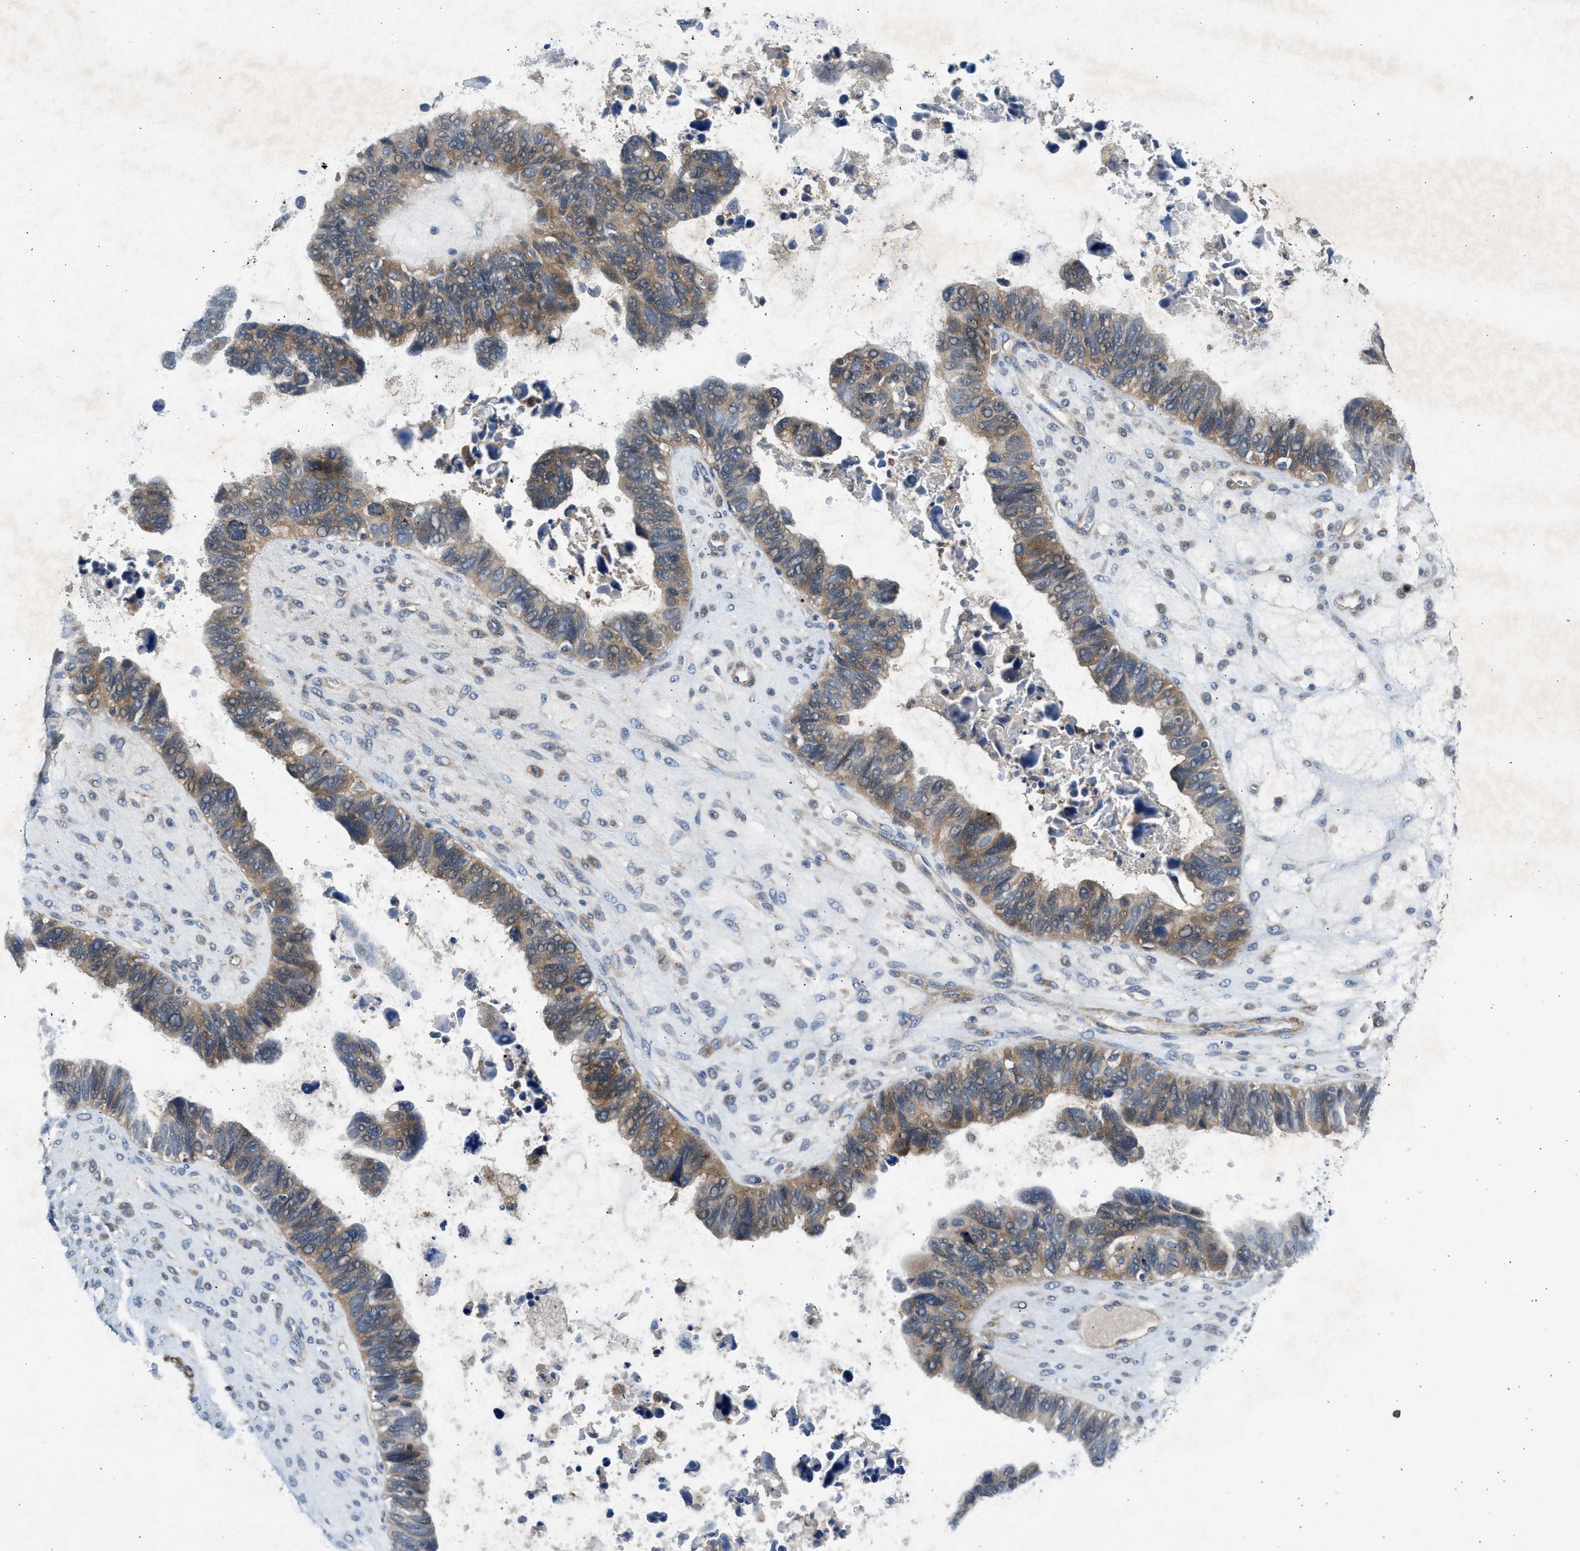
{"staining": {"intensity": "weak", "quantity": ">75%", "location": "cytoplasmic/membranous"}, "tissue": "ovarian cancer", "cell_type": "Tumor cells", "image_type": "cancer", "snomed": [{"axis": "morphology", "description": "Cystadenocarcinoma, serous, NOS"}, {"axis": "topography", "description": "Ovary"}], "caption": "Human ovarian cancer (serous cystadenocarcinoma) stained with a brown dye demonstrates weak cytoplasmic/membranous positive staining in approximately >75% of tumor cells.", "gene": "PCNX3", "patient": {"sex": "female", "age": 79}}